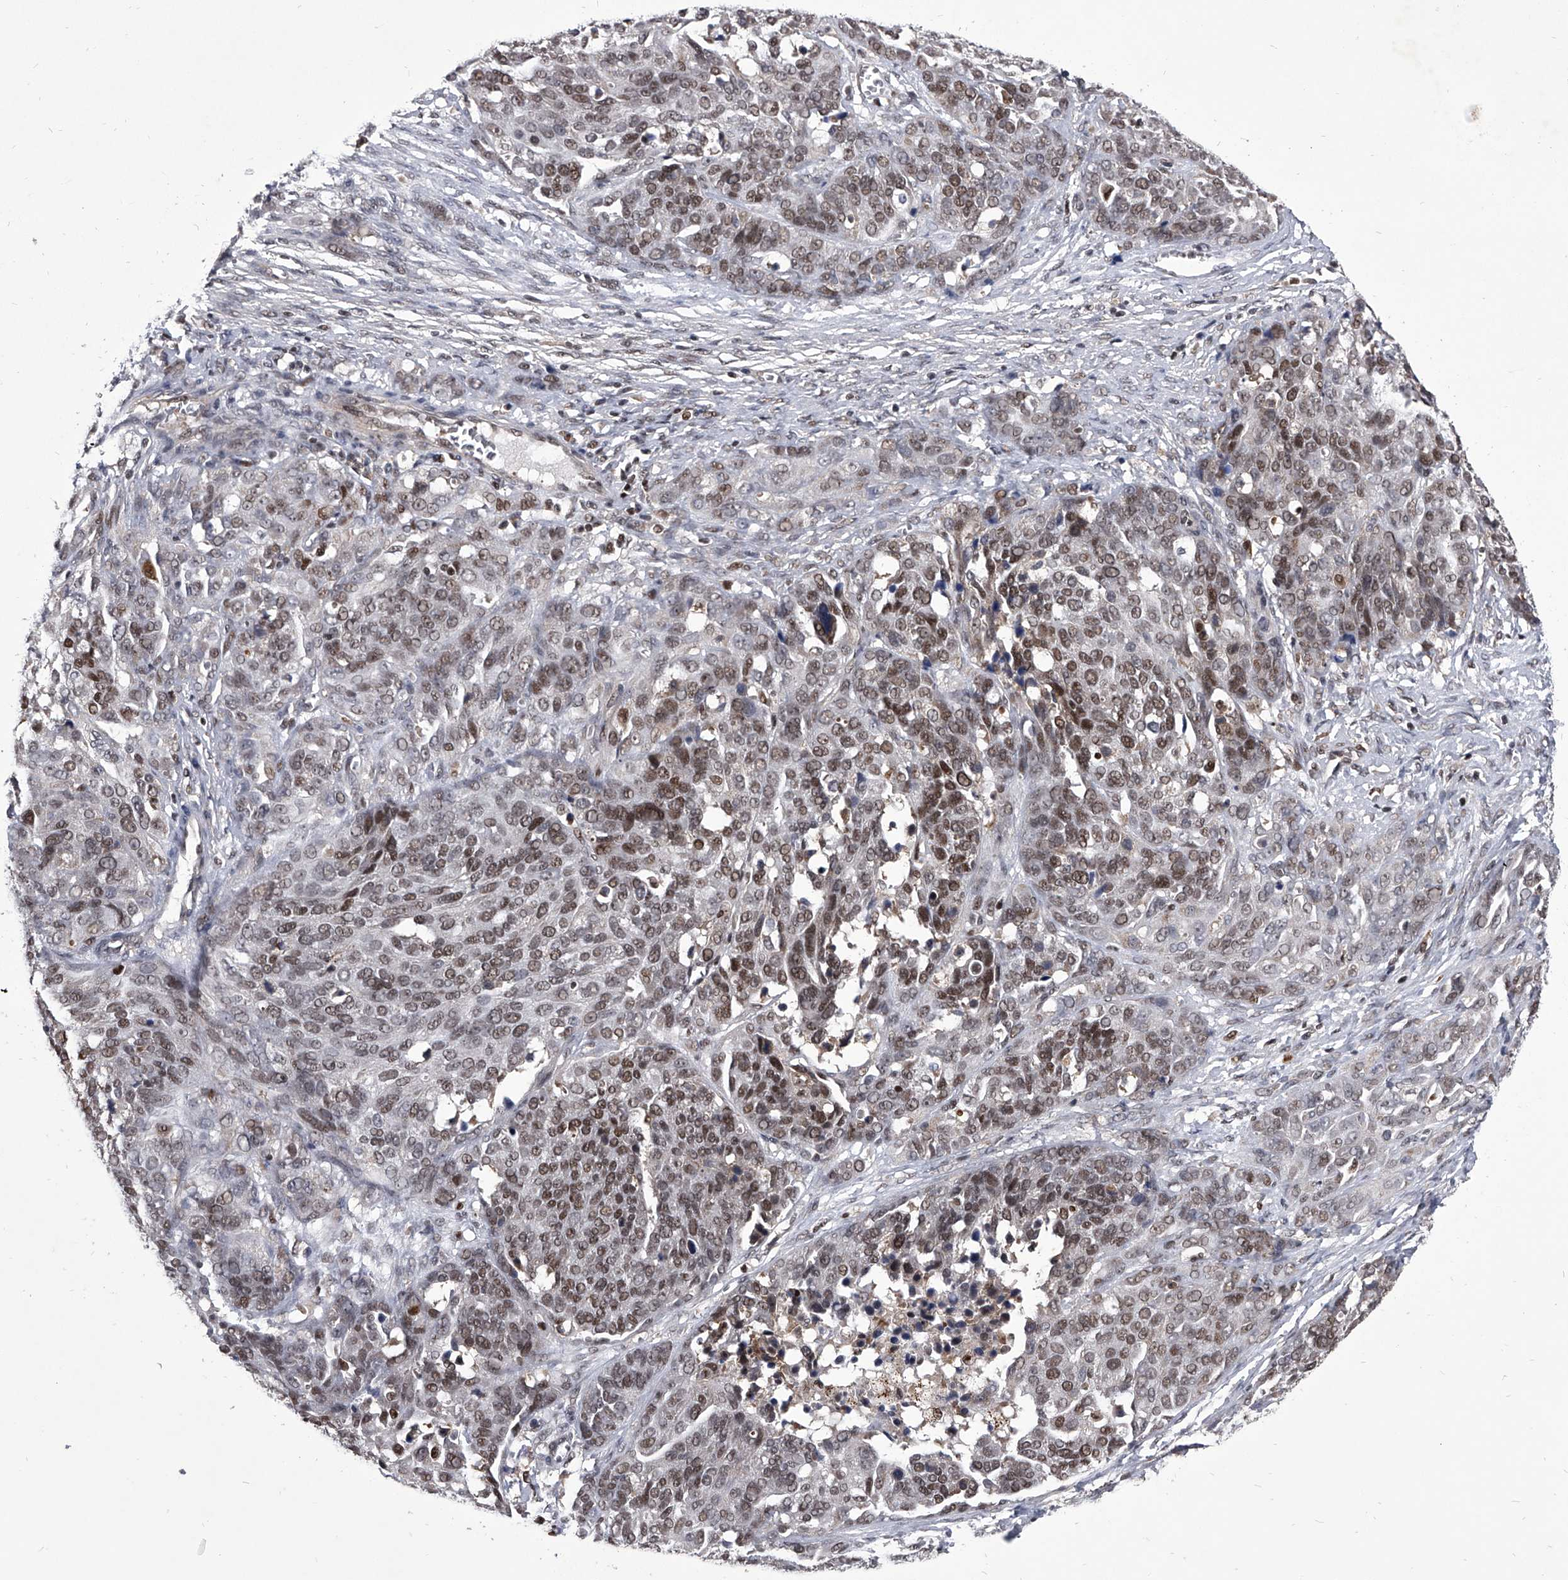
{"staining": {"intensity": "moderate", "quantity": ">75%", "location": "nuclear"}, "tissue": "ovarian cancer", "cell_type": "Tumor cells", "image_type": "cancer", "snomed": [{"axis": "morphology", "description": "Cystadenocarcinoma, serous, NOS"}, {"axis": "topography", "description": "Ovary"}], "caption": "Immunohistochemical staining of human serous cystadenocarcinoma (ovarian) reveals medium levels of moderate nuclear protein staining in about >75% of tumor cells. (brown staining indicates protein expression, while blue staining denotes nuclei).", "gene": "CMTR1", "patient": {"sex": "female", "age": 44}}